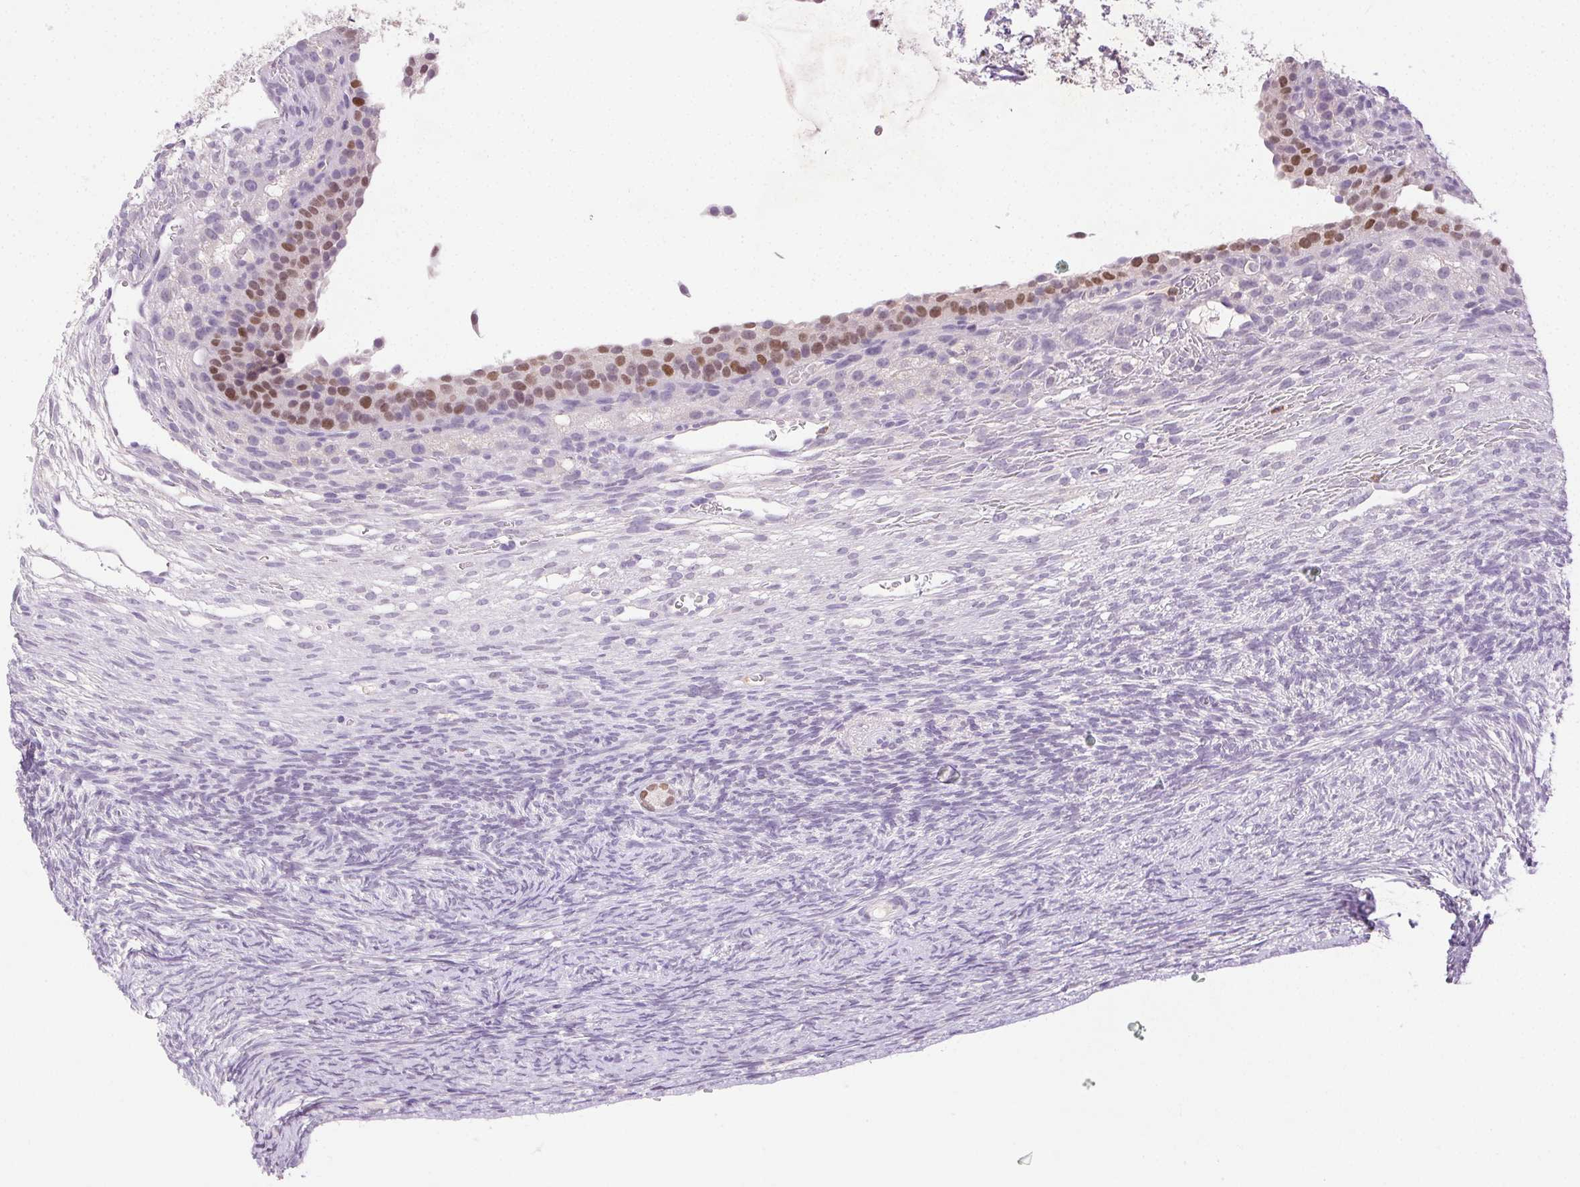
{"staining": {"intensity": "moderate", "quantity": ">75%", "location": "nuclear"}, "tissue": "ovary", "cell_type": "Follicle cells", "image_type": "normal", "snomed": [{"axis": "morphology", "description": "Normal tissue, NOS"}, {"axis": "topography", "description": "Ovary"}], "caption": "This photomicrograph exhibits immunohistochemistry (IHC) staining of unremarkable ovary, with medium moderate nuclear staining in about >75% of follicle cells.", "gene": "EMX2", "patient": {"sex": "female", "age": 34}}